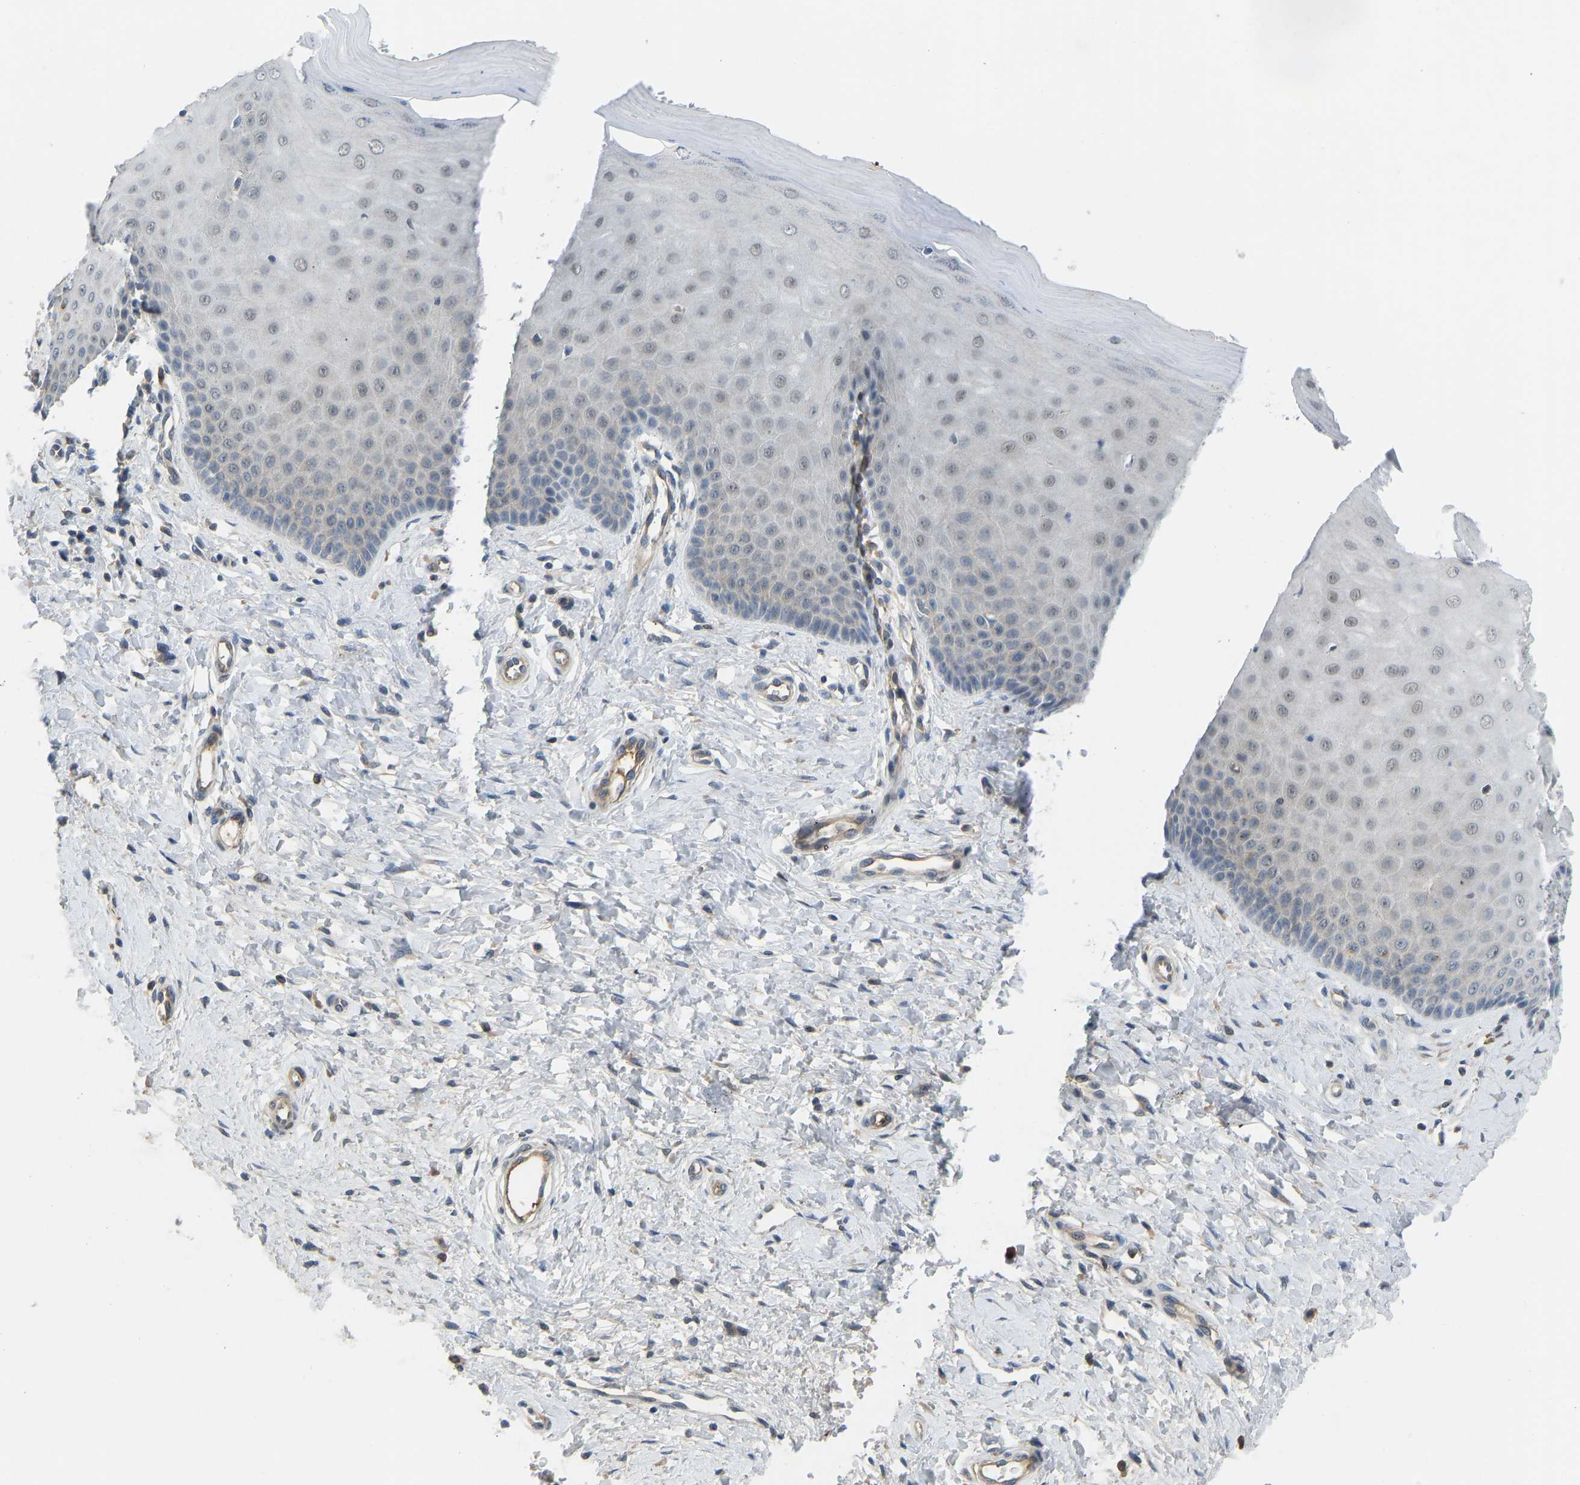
{"staining": {"intensity": "weak", "quantity": "25%-75%", "location": "cytoplasmic/membranous"}, "tissue": "cervix", "cell_type": "Glandular cells", "image_type": "normal", "snomed": [{"axis": "morphology", "description": "Normal tissue, NOS"}, {"axis": "topography", "description": "Cervix"}], "caption": "A brown stain highlights weak cytoplasmic/membranous expression of a protein in glandular cells of normal cervix.", "gene": "ZNF251", "patient": {"sex": "female", "age": 55}}